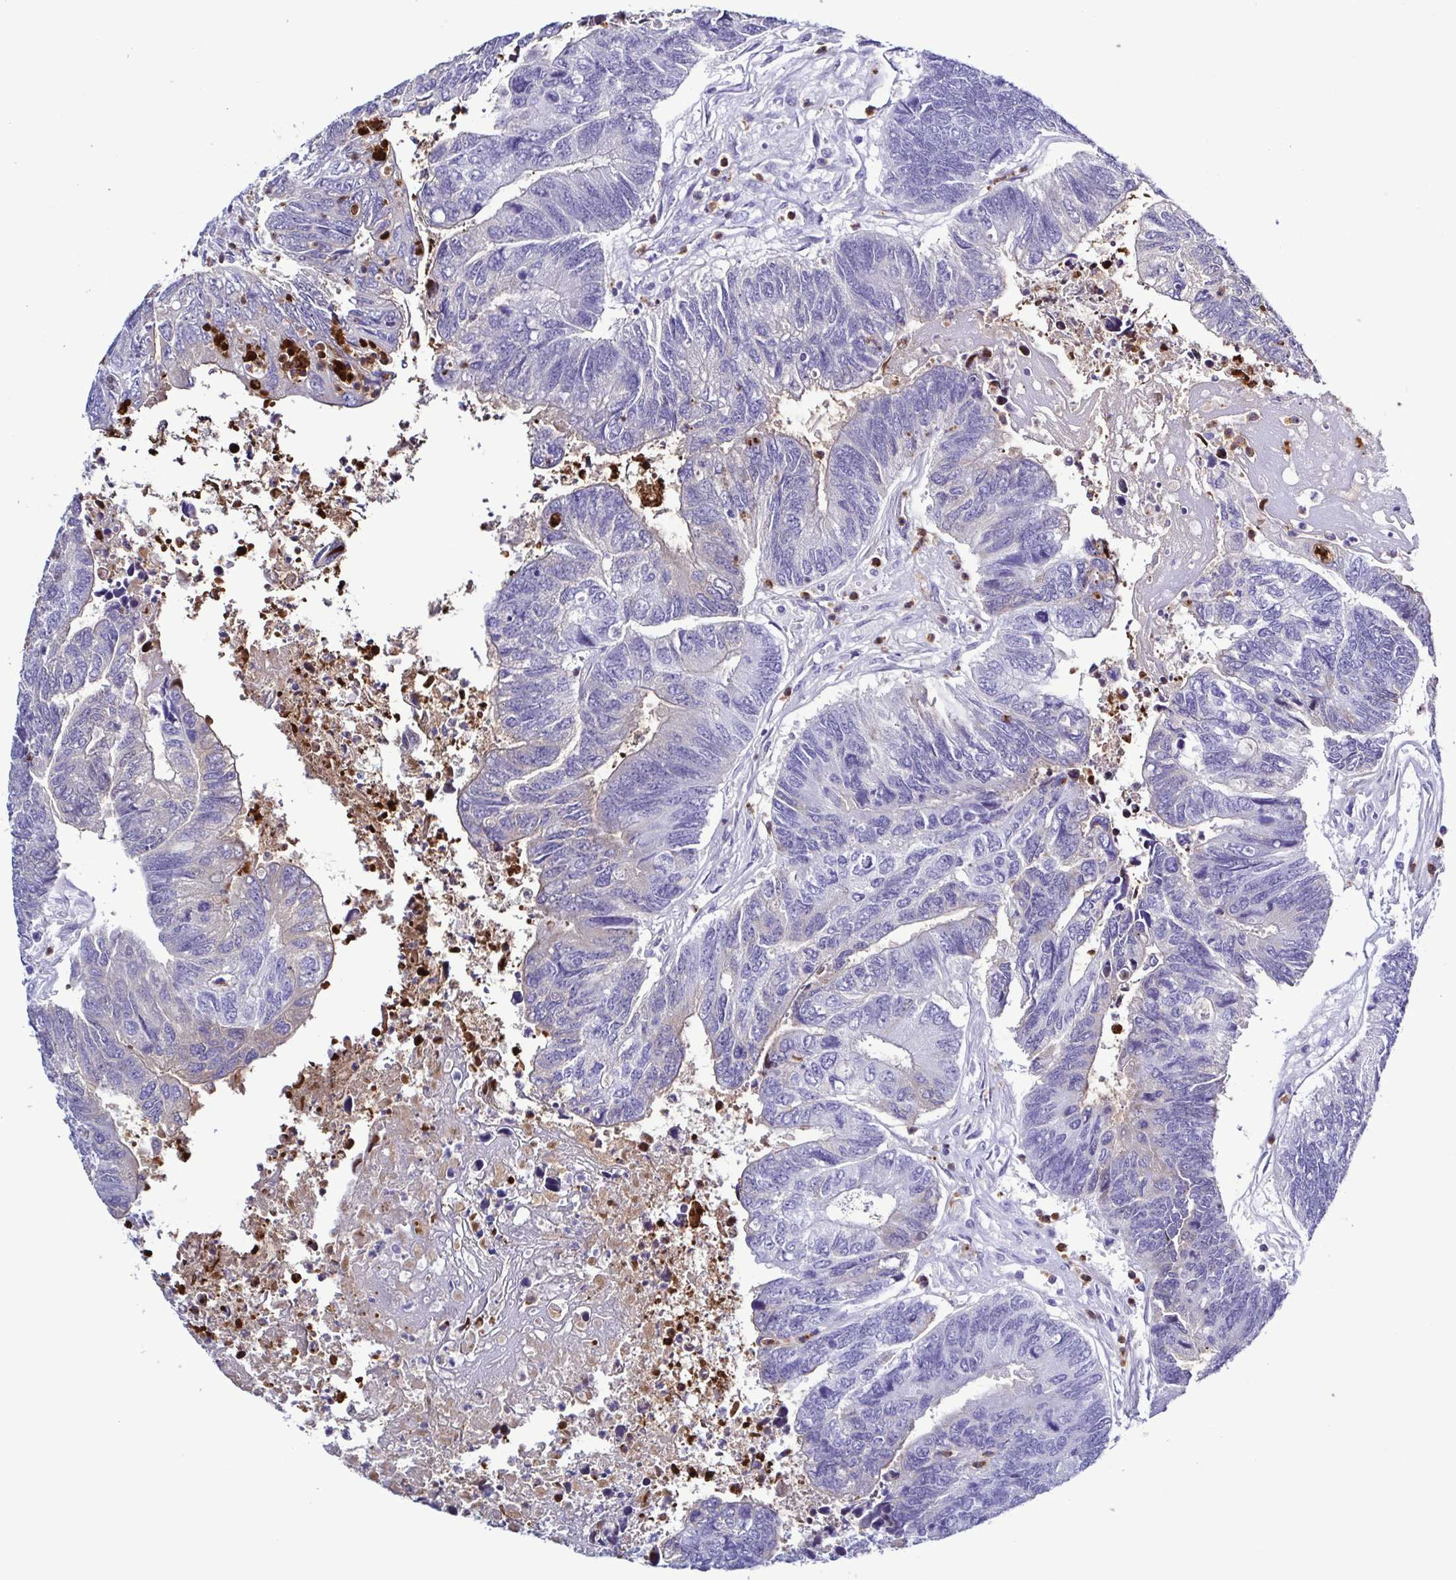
{"staining": {"intensity": "negative", "quantity": "none", "location": "none"}, "tissue": "colorectal cancer", "cell_type": "Tumor cells", "image_type": "cancer", "snomed": [{"axis": "morphology", "description": "Adenocarcinoma, NOS"}, {"axis": "topography", "description": "Colon"}], "caption": "The micrograph shows no staining of tumor cells in colorectal cancer.", "gene": "LTF", "patient": {"sex": "female", "age": 67}}